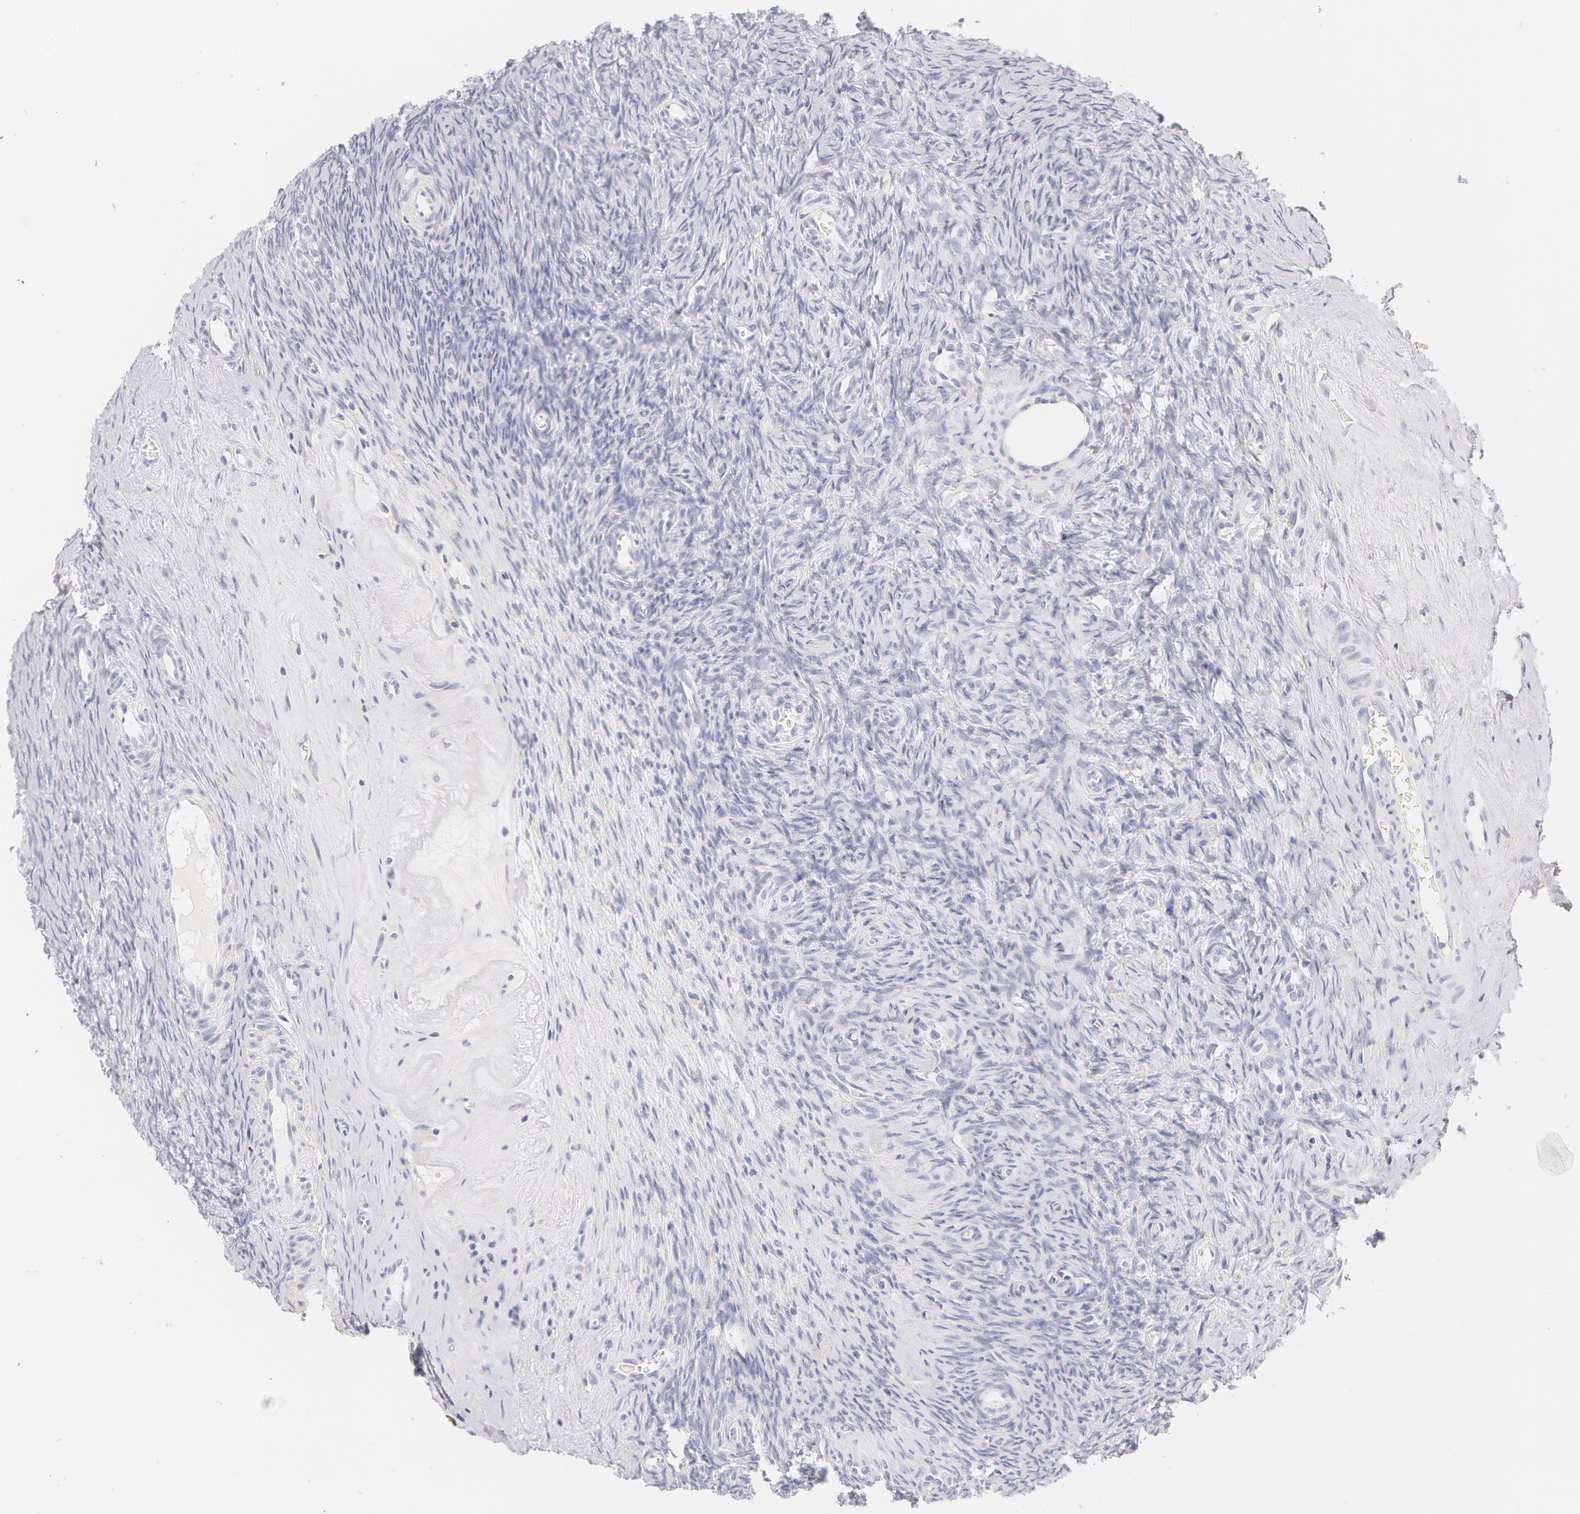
{"staining": {"intensity": "strong", "quantity": ">75%", "location": "cytoplasmic/membranous"}, "tissue": "ovary", "cell_type": "Follicle cells", "image_type": "normal", "snomed": [{"axis": "morphology", "description": "Normal tissue, NOS"}, {"axis": "topography", "description": "Ovary"}], "caption": "Immunohistochemistry histopathology image of unremarkable ovary: ovary stained using IHC displays high levels of strong protein expression localized specifically in the cytoplasmic/membranous of follicle cells, appearing as a cytoplasmic/membranous brown color.", "gene": "KRT8", "patient": {"sex": "female", "age": 32}}